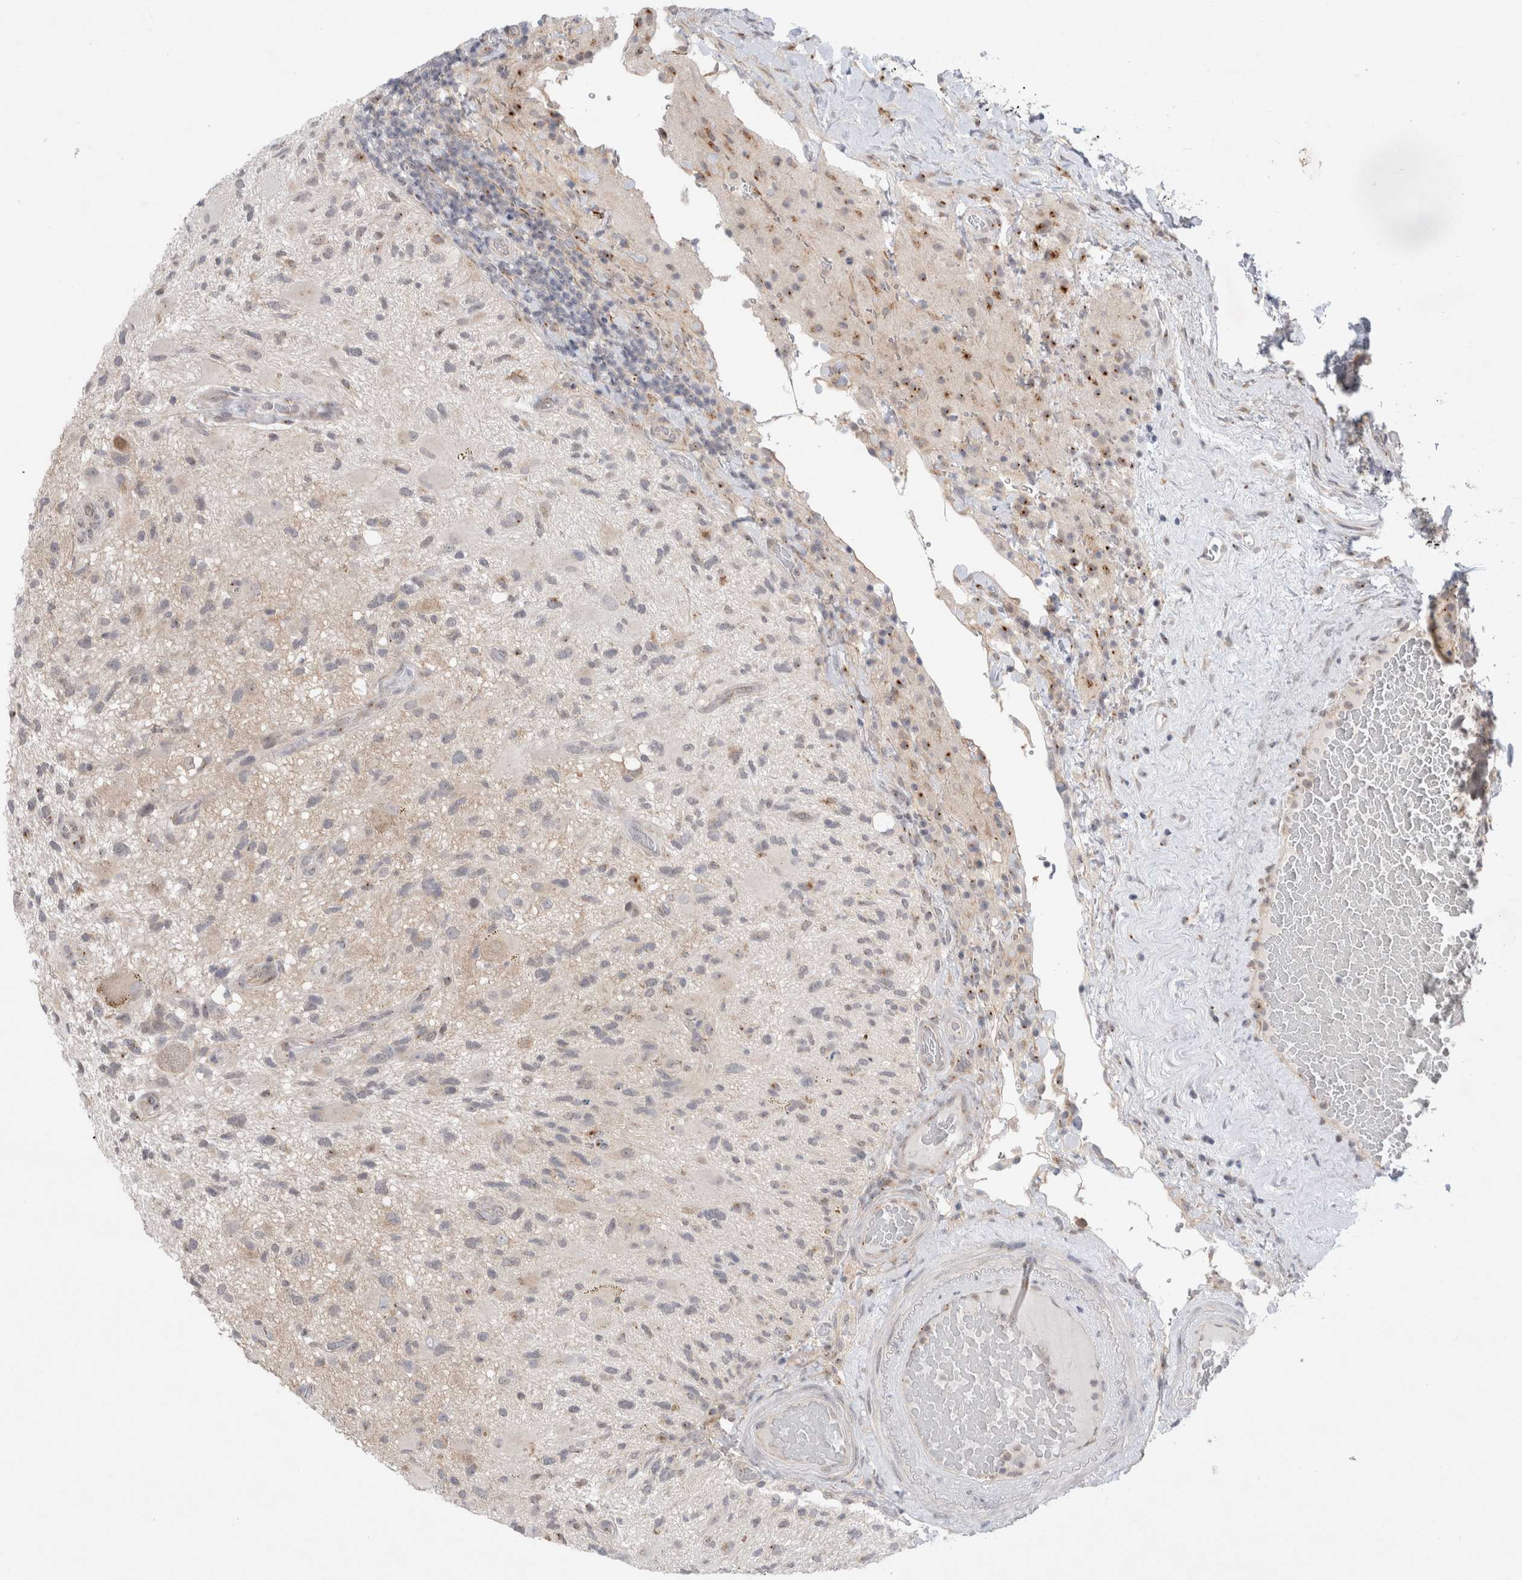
{"staining": {"intensity": "weak", "quantity": "<25%", "location": "cytoplasmic/membranous"}, "tissue": "glioma", "cell_type": "Tumor cells", "image_type": "cancer", "snomed": [{"axis": "morphology", "description": "Glioma, malignant, High grade"}, {"axis": "topography", "description": "Brain"}], "caption": "There is no significant positivity in tumor cells of glioma.", "gene": "BICD2", "patient": {"sex": "male", "age": 33}}